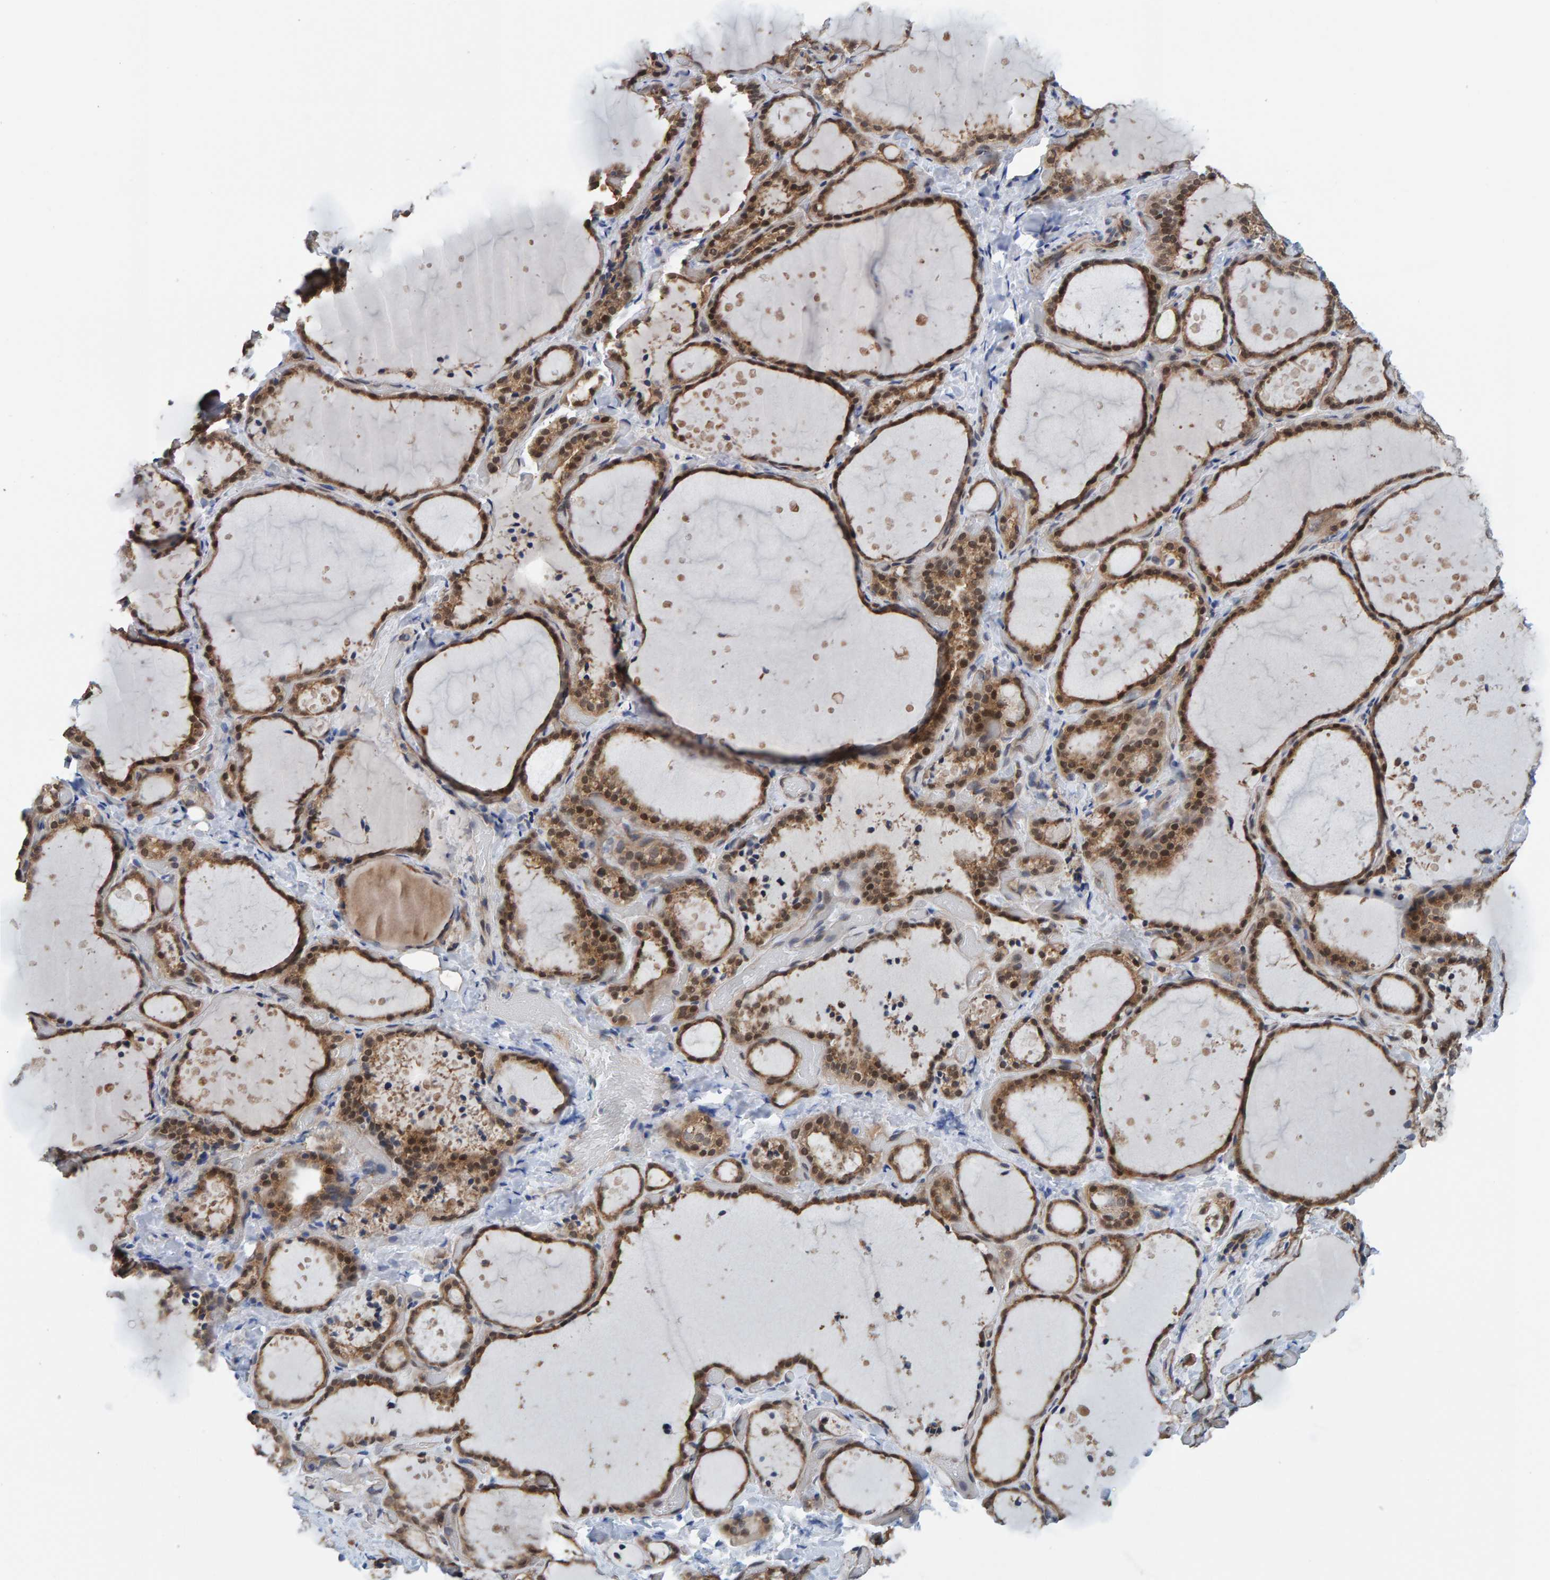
{"staining": {"intensity": "moderate", "quantity": ">75%", "location": "cytoplasmic/membranous,nuclear"}, "tissue": "thyroid gland", "cell_type": "Glandular cells", "image_type": "normal", "snomed": [{"axis": "morphology", "description": "Normal tissue, NOS"}, {"axis": "topography", "description": "Thyroid gland"}], "caption": "Moderate cytoplasmic/membranous,nuclear protein expression is appreciated in approximately >75% of glandular cells in thyroid gland. Using DAB (brown) and hematoxylin (blue) stains, captured at high magnification using brightfield microscopy.", "gene": "SCRN2", "patient": {"sex": "female", "age": 44}}